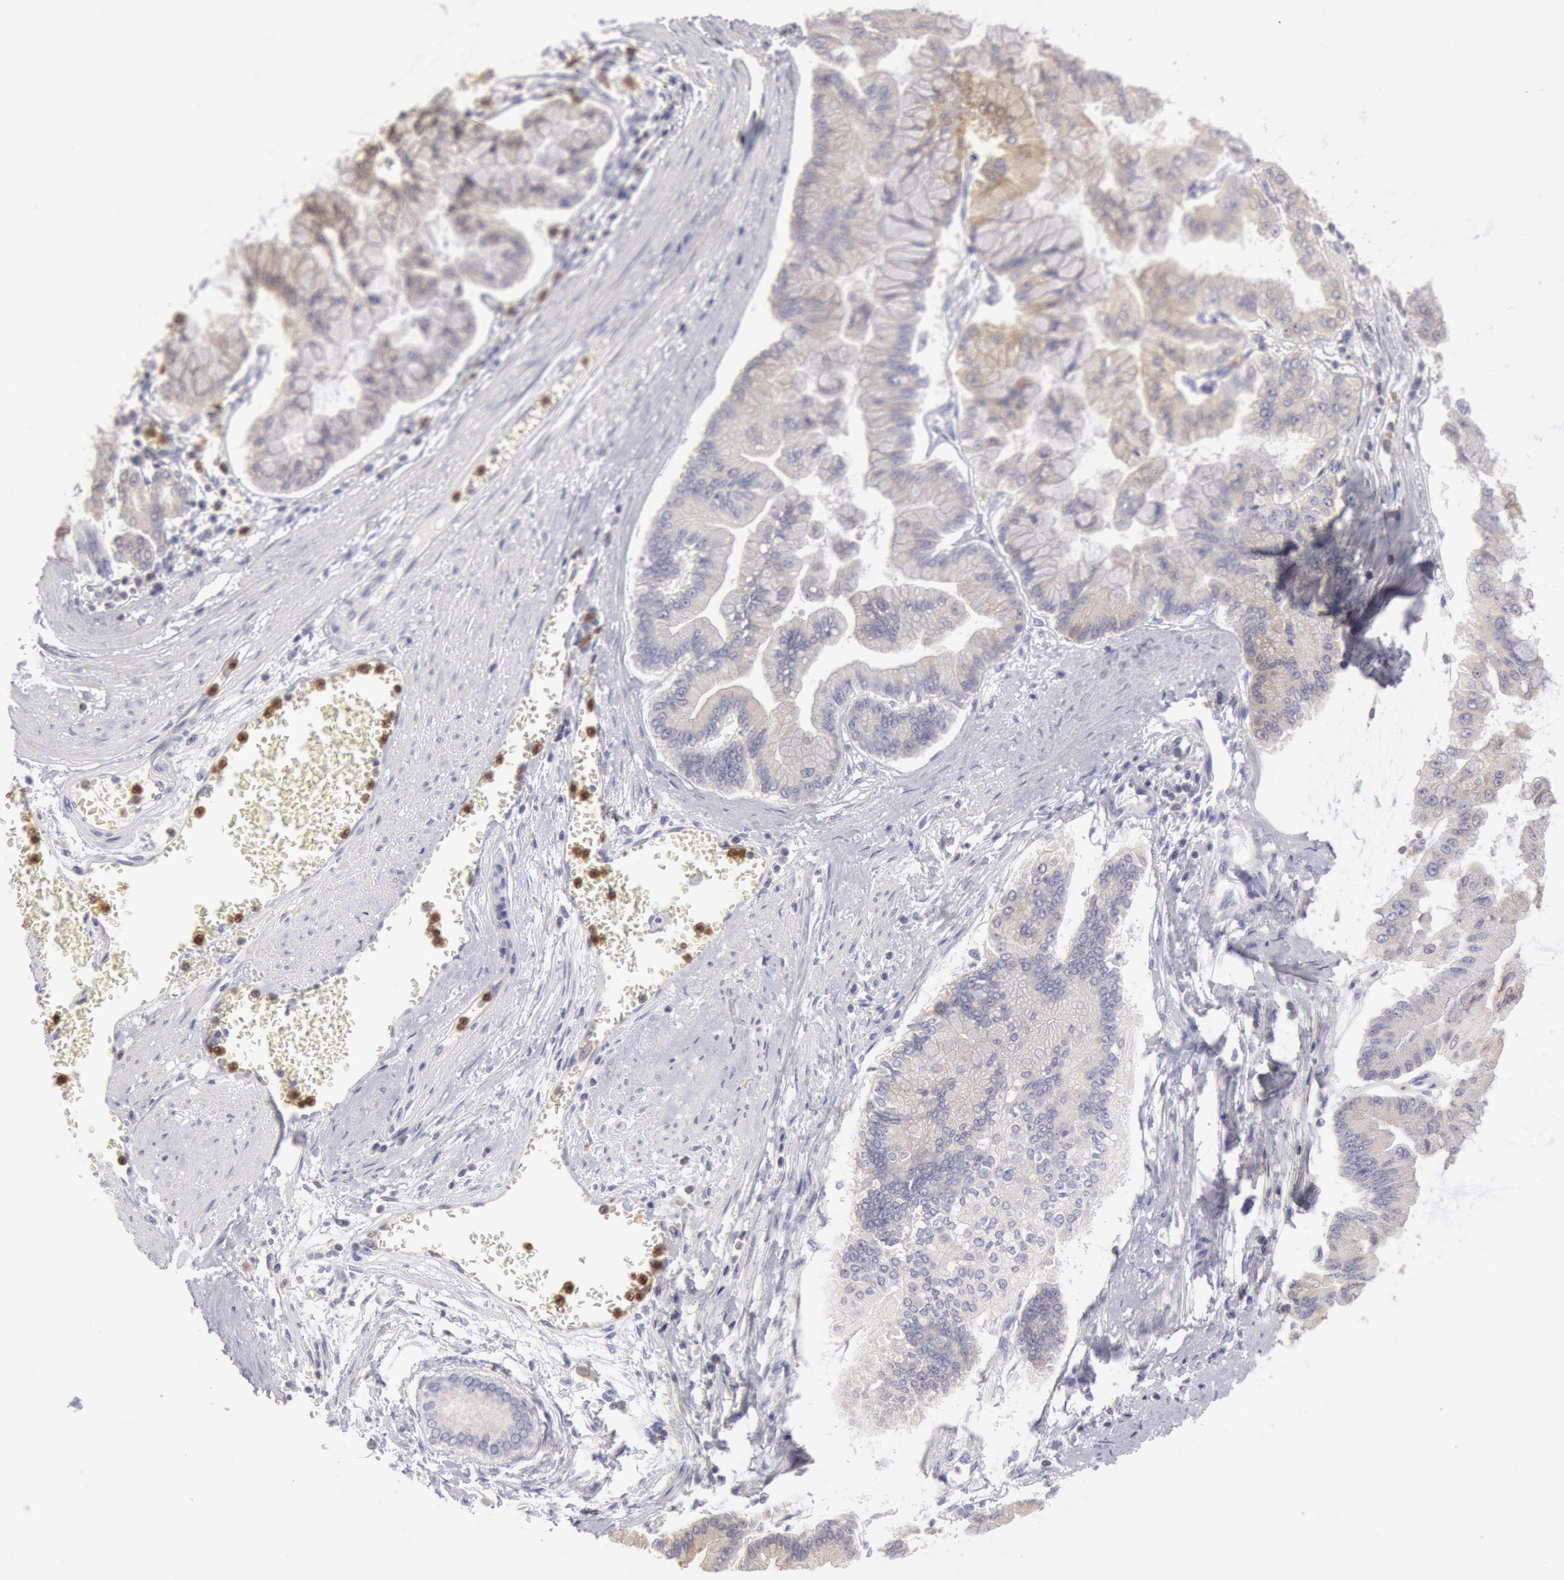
{"staining": {"intensity": "weak", "quantity": "25%-75%", "location": "cytoplasmic/membranous"}, "tissue": "liver cancer", "cell_type": "Tumor cells", "image_type": "cancer", "snomed": [{"axis": "morphology", "description": "Cholangiocarcinoma"}, {"axis": "topography", "description": "Liver"}], "caption": "Protein positivity by immunohistochemistry shows weak cytoplasmic/membranous positivity in about 25%-75% of tumor cells in liver cholangiocarcinoma.", "gene": "RAB27A", "patient": {"sex": "female", "age": 79}}